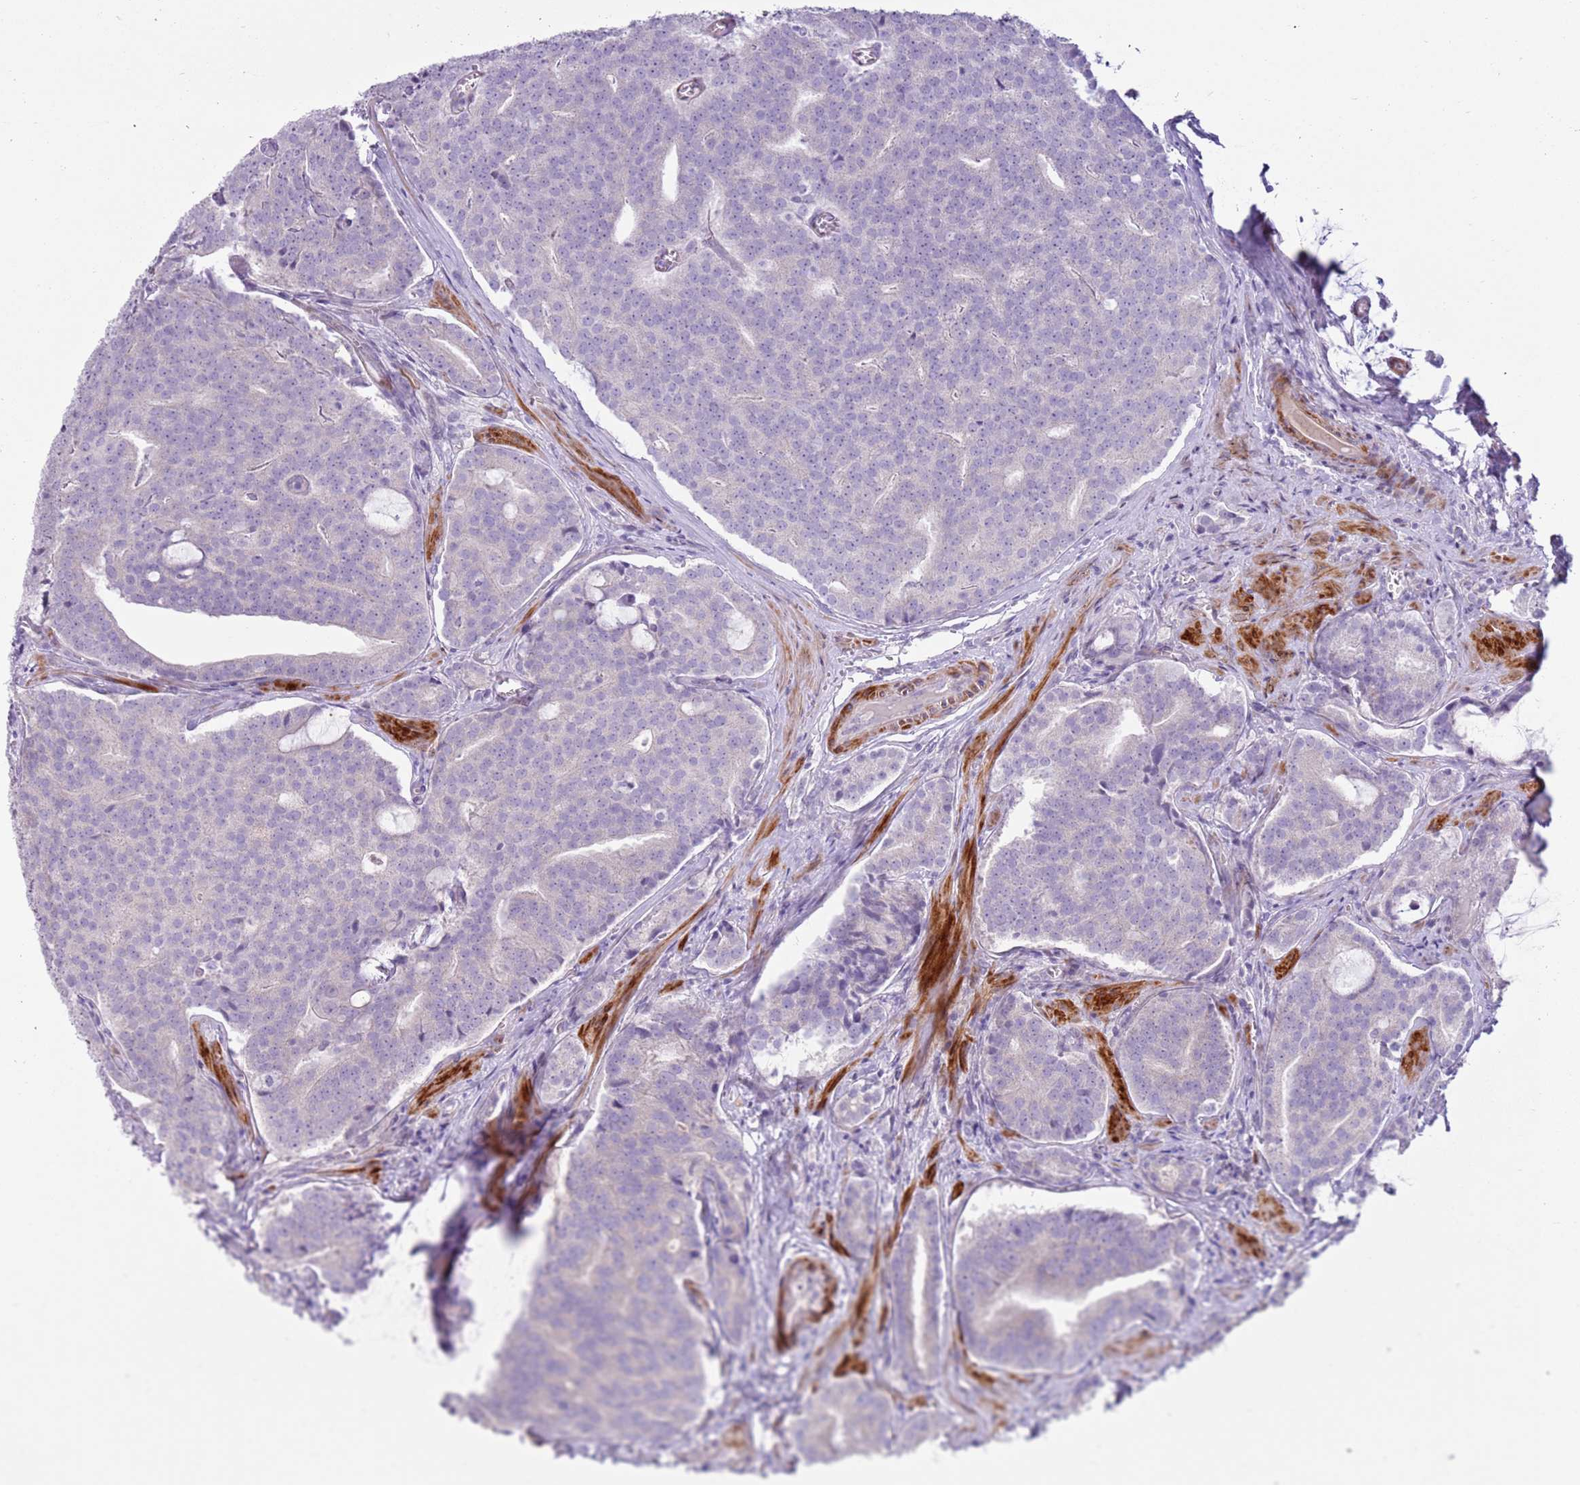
{"staining": {"intensity": "negative", "quantity": "none", "location": "none"}, "tissue": "prostate cancer", "cell_type": "Tumor cells", "image_type": "cancer", "snomed": [{"axis": "morphology", "description": "Adenocarcinoma, High grade"}, {"axis": "topography", "description": "Prostate"}], "caption": "Tumor cells are negative for protein expression in human prostate cancer.", "gene": "ZNF239", "patient": {"sex": "male", "age": 55}}